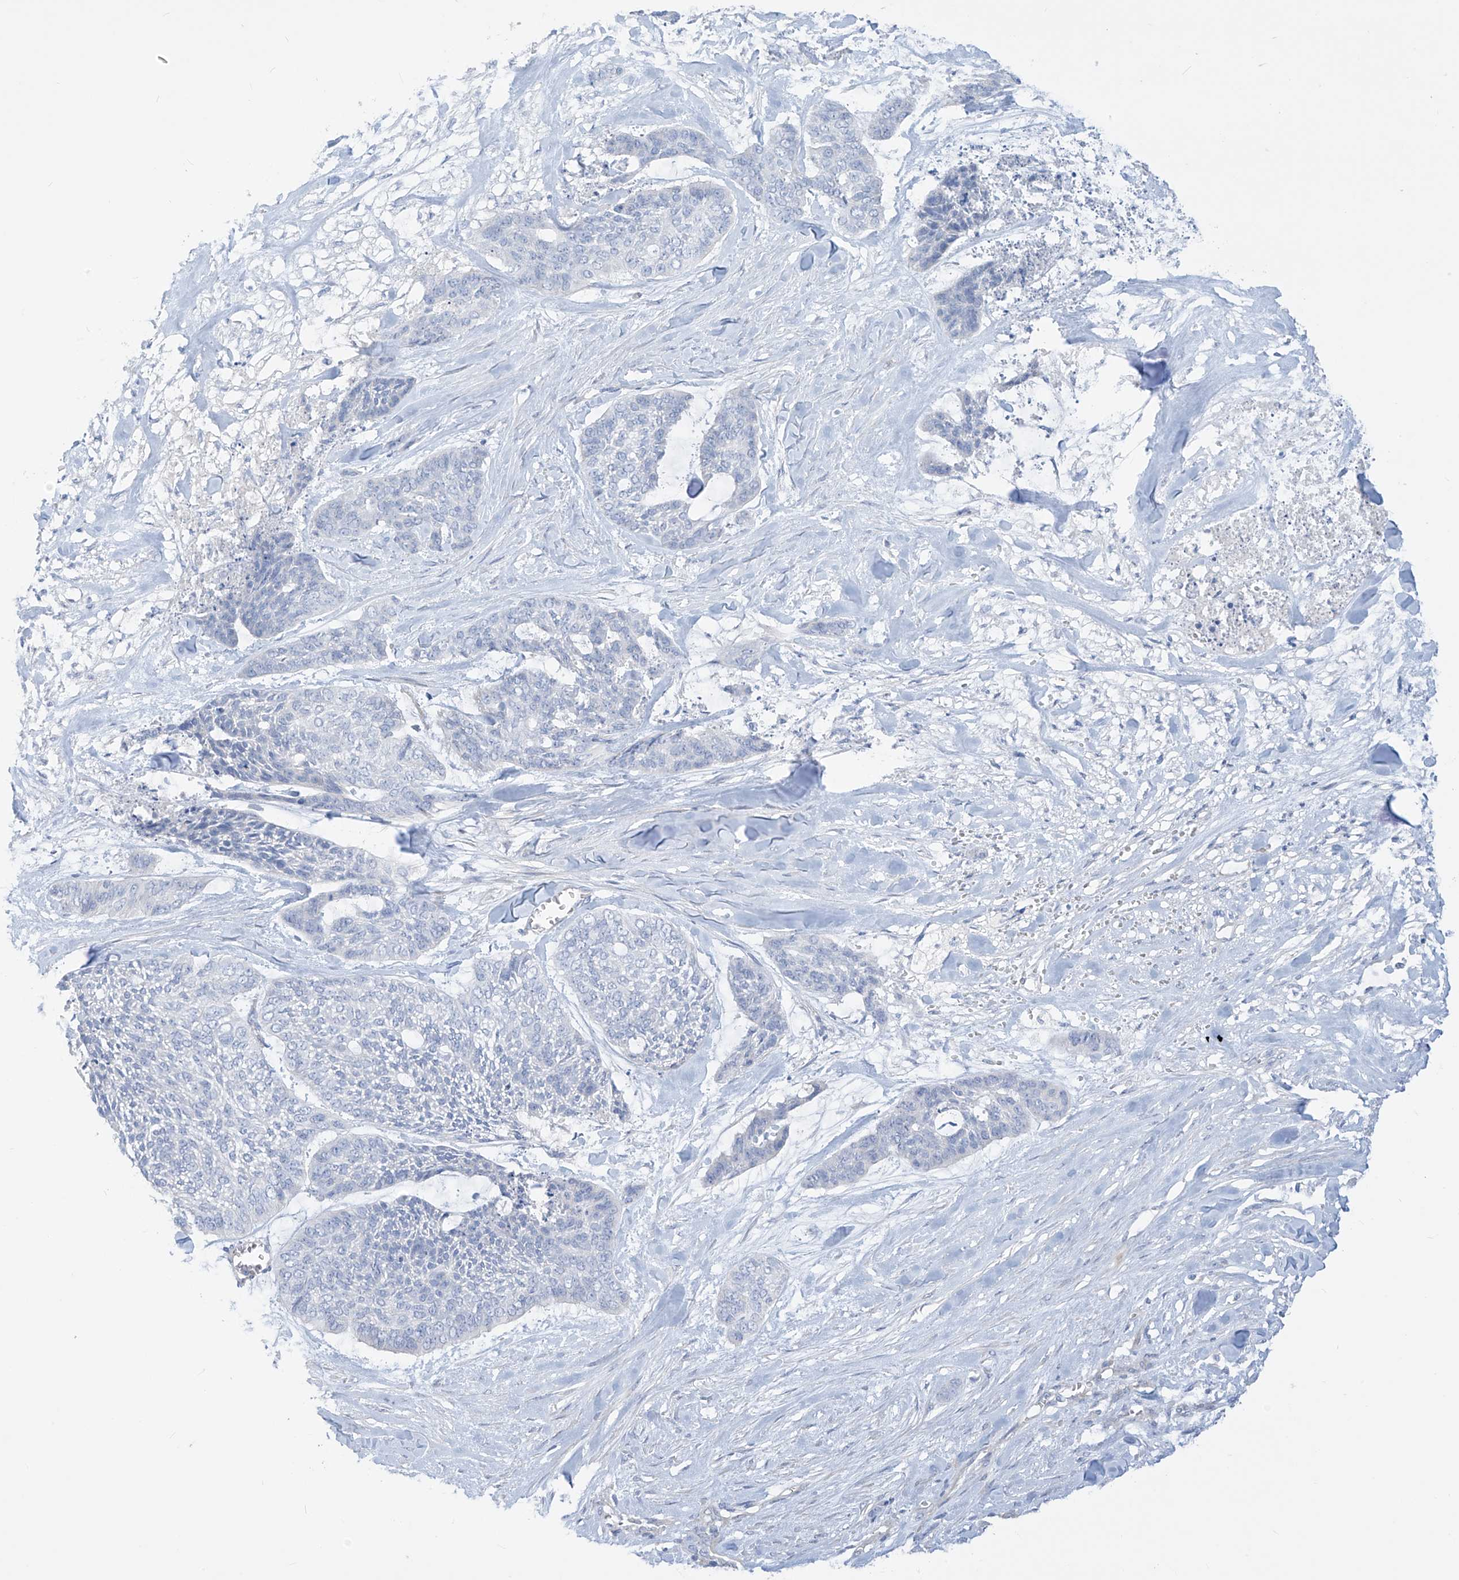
{"staining": {"intensity": "negative", "quantity": "none", "location": "none"}, "tissue": "skin cancer", "cell_type": "Tumor cells", "image_type": "cancer", "snomed": [{"axis": "morphology", "description": "Basal cell carcinoma"}, {"axis": "topography", "description": "Skin"}], "caption": "Basal cell carcinoma (skin) was stained to show a protein in brown. There is no significant staining in tumor cells. The staining was performed using DAB to visualize the protein expression in brown, while the nuclei were stained in blue with hematoxylin (Magnification: 20x).", "gene": "ASPRV1", "patient": {"sex": "female", "age": 64}}